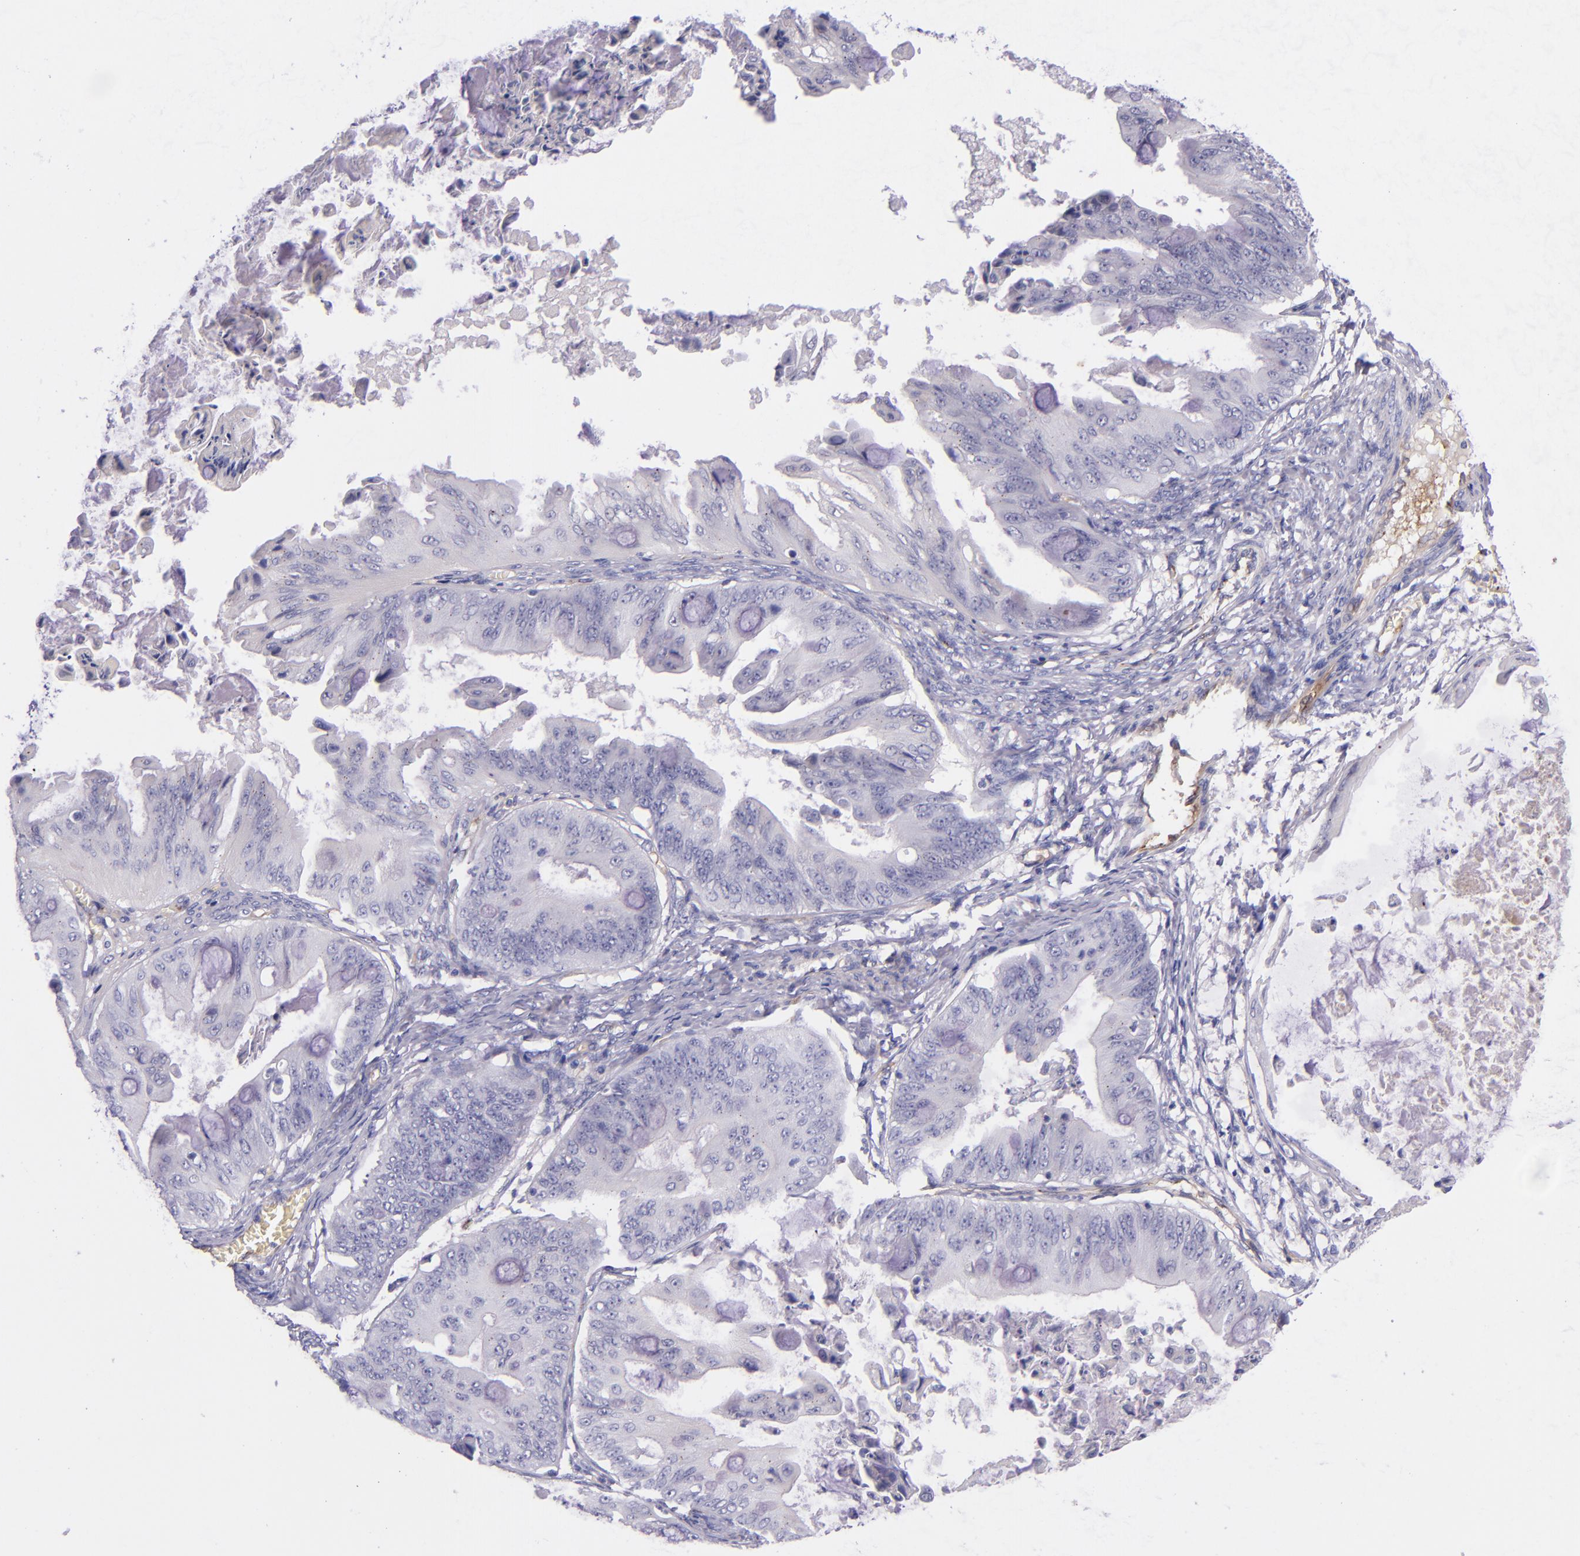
{"staining": {"intensity": "negative", "quantity": "none", "location": "none"}, "tissue": "ovarian cancer", "cell_type": "Tumor cells", "image_type": "cancer", "snomed": [{"axis": "morphology", "description": "Cystadenocarcinoma, mucinous, NOS"}, {"axis": "topography", "description": "Ovary"}], "caption": "Tumor cells are negative for brown protein staining in ovarian mucinous cystadenocarcinoma.", "gene": "NOS3", "patient": {"sex": "female", "age": 37}}